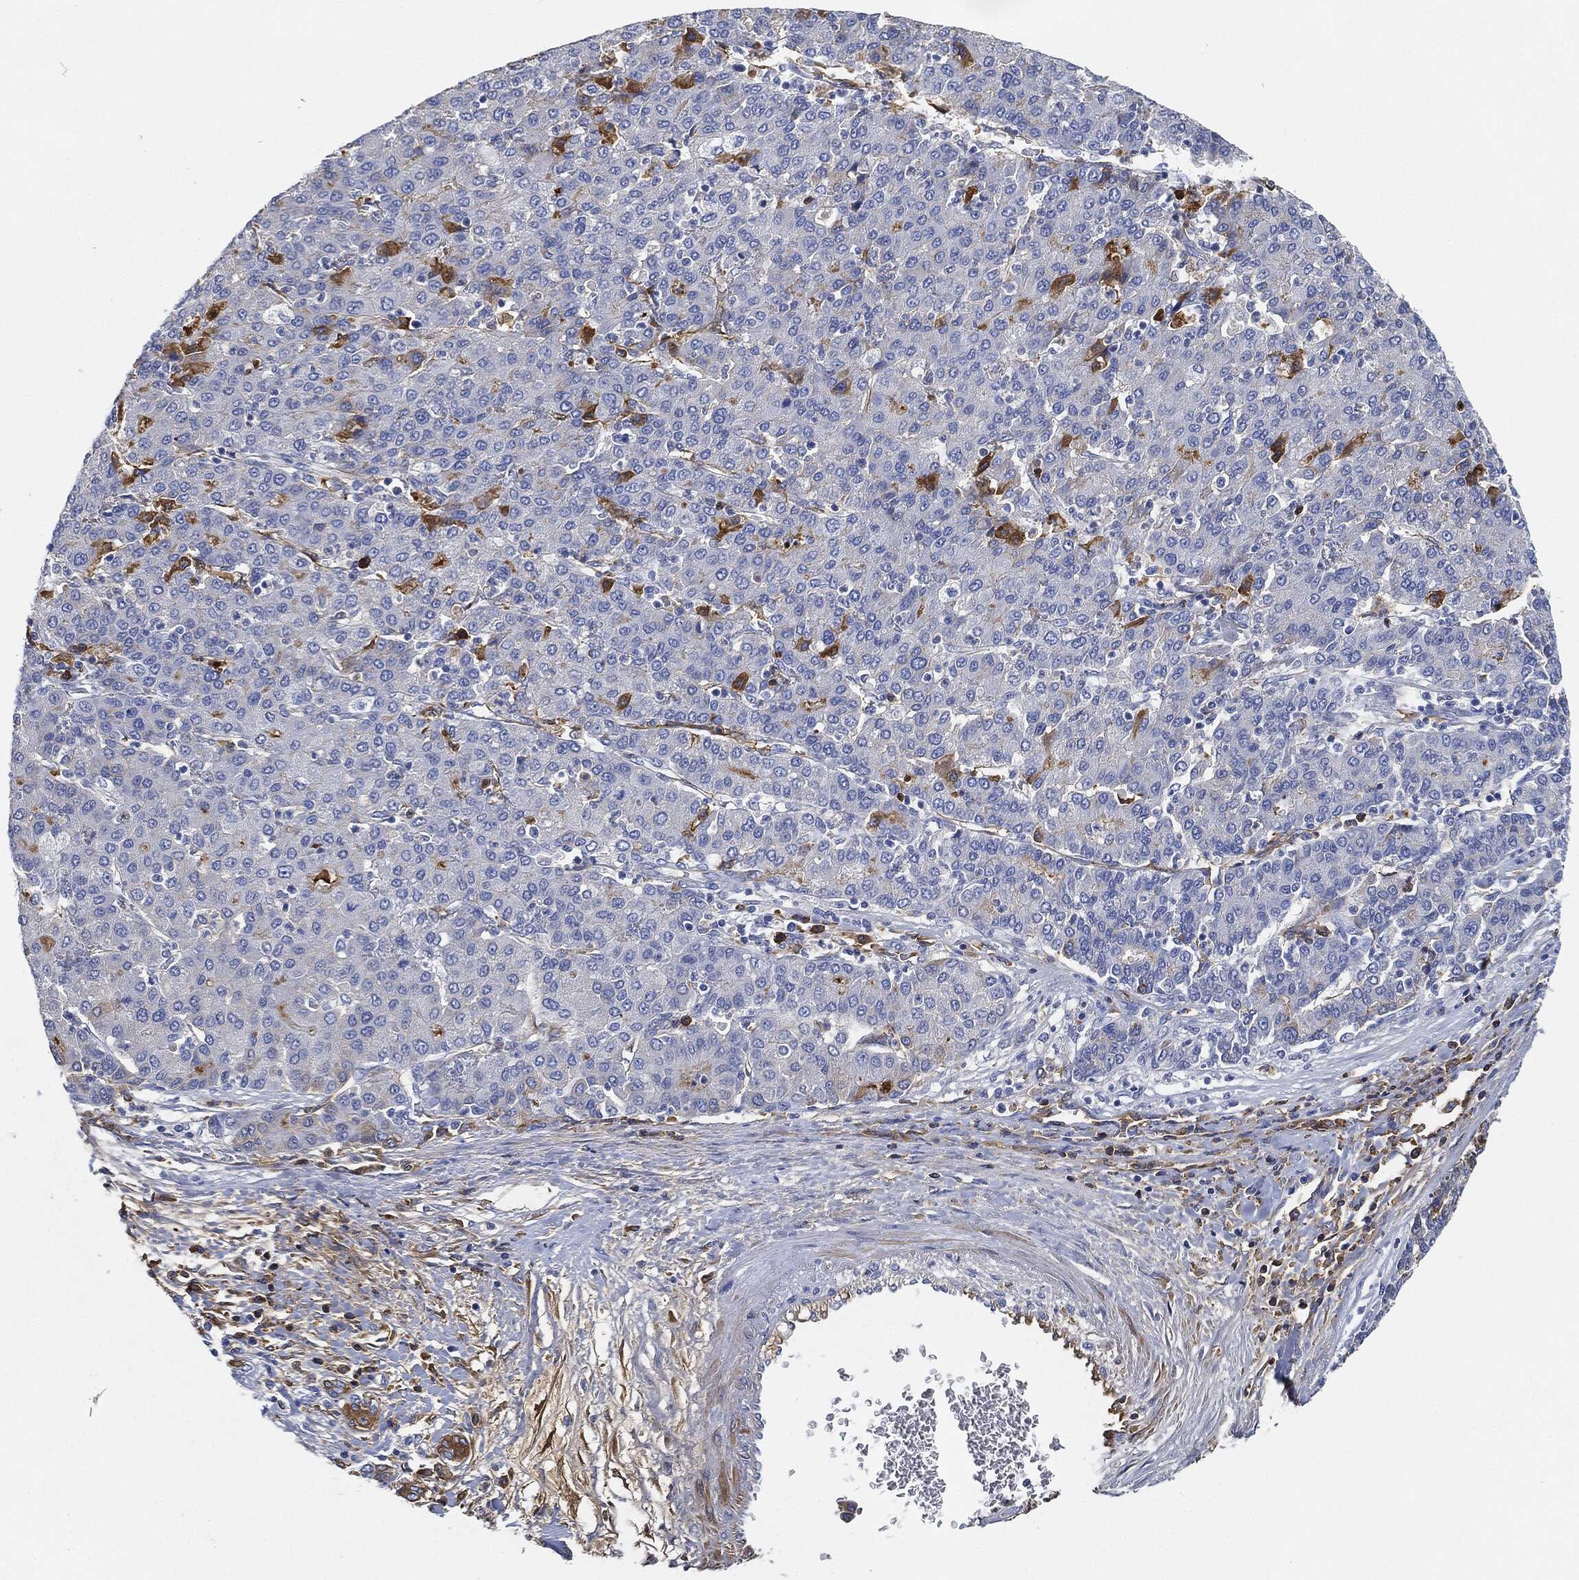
{"staining": {"intensity": "moderate", "quantity": "<25%", "location": "cytoplasmic/membranous"}, "tissue": "liver cancer", "cell_type": "Tumor cells", "image_type": "cancer", "snomed": [{"axis": "morphology", "description": "Carcinoma, Hepatocellular, NOS"}, {"axis": "topography", "description": "Liver"}], "caption": "Moderate cytoplasmic/membranous expression for a protein is identified in about <25% of tumor cells of liver cancer using IHC.", "gene": "IGLV6-57", "patient": {"sex": "male", "age": 65}}